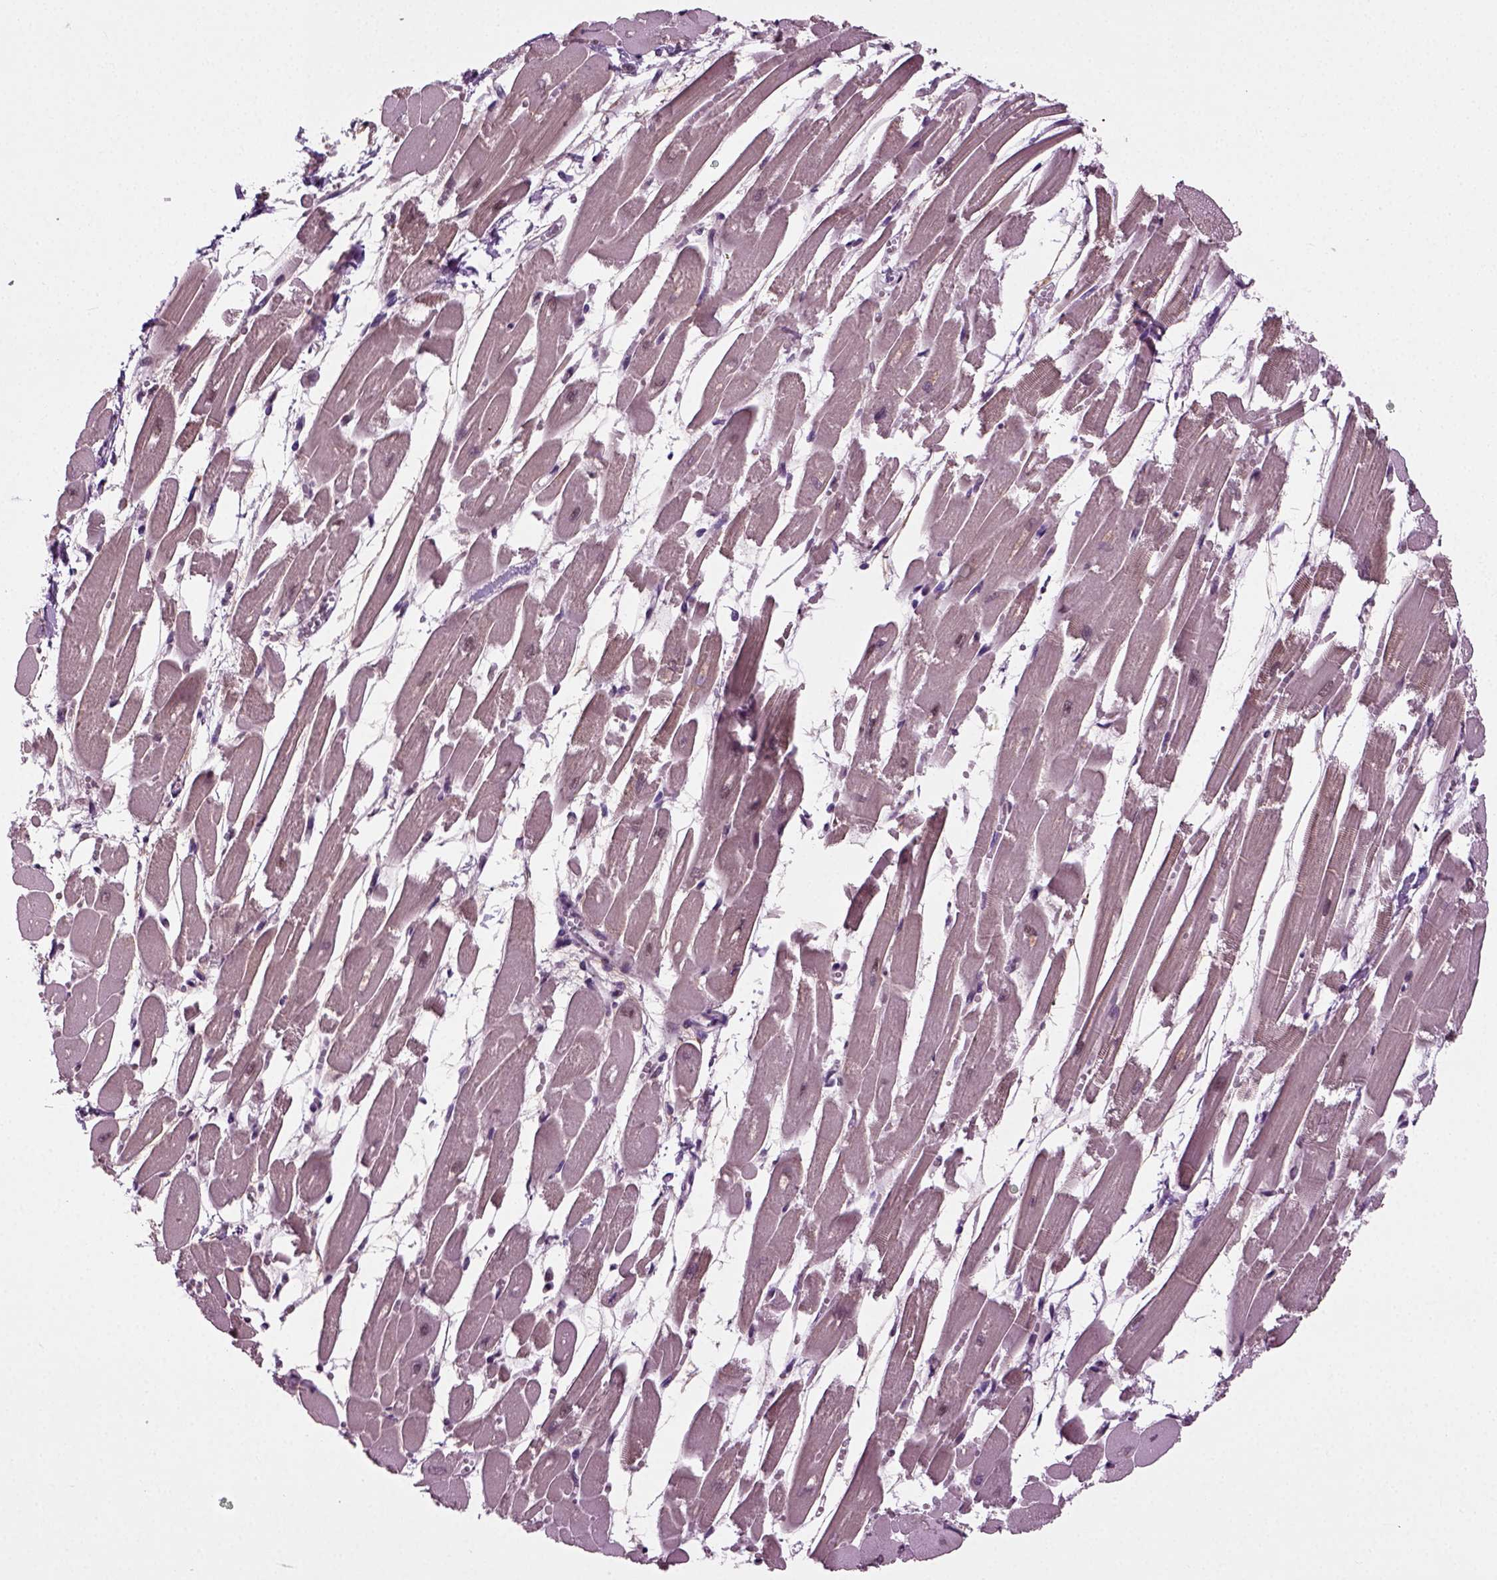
{"staining": {"intensity": "moderate", "quantity": "<25%", "location": "nuclear"}, "tissue": "heart muscle", "cell_type": "Cardiomyocytes", "image_type": "normal", "snomed": [{"axis": "morphology", "description": "Normal tissue, NOS"}, {"axis": "topography", "description": "Heart"}], "caption": "Immunohistochemistry (IHC) image of unremarkable heart muscle stained for a protein (brown), which demonstrates low levels of moderate nuclear positivity in about <25% of cardiomyocytes.", "gene": "RCOR3", "patient": {"sex": "female", "age": 52}}